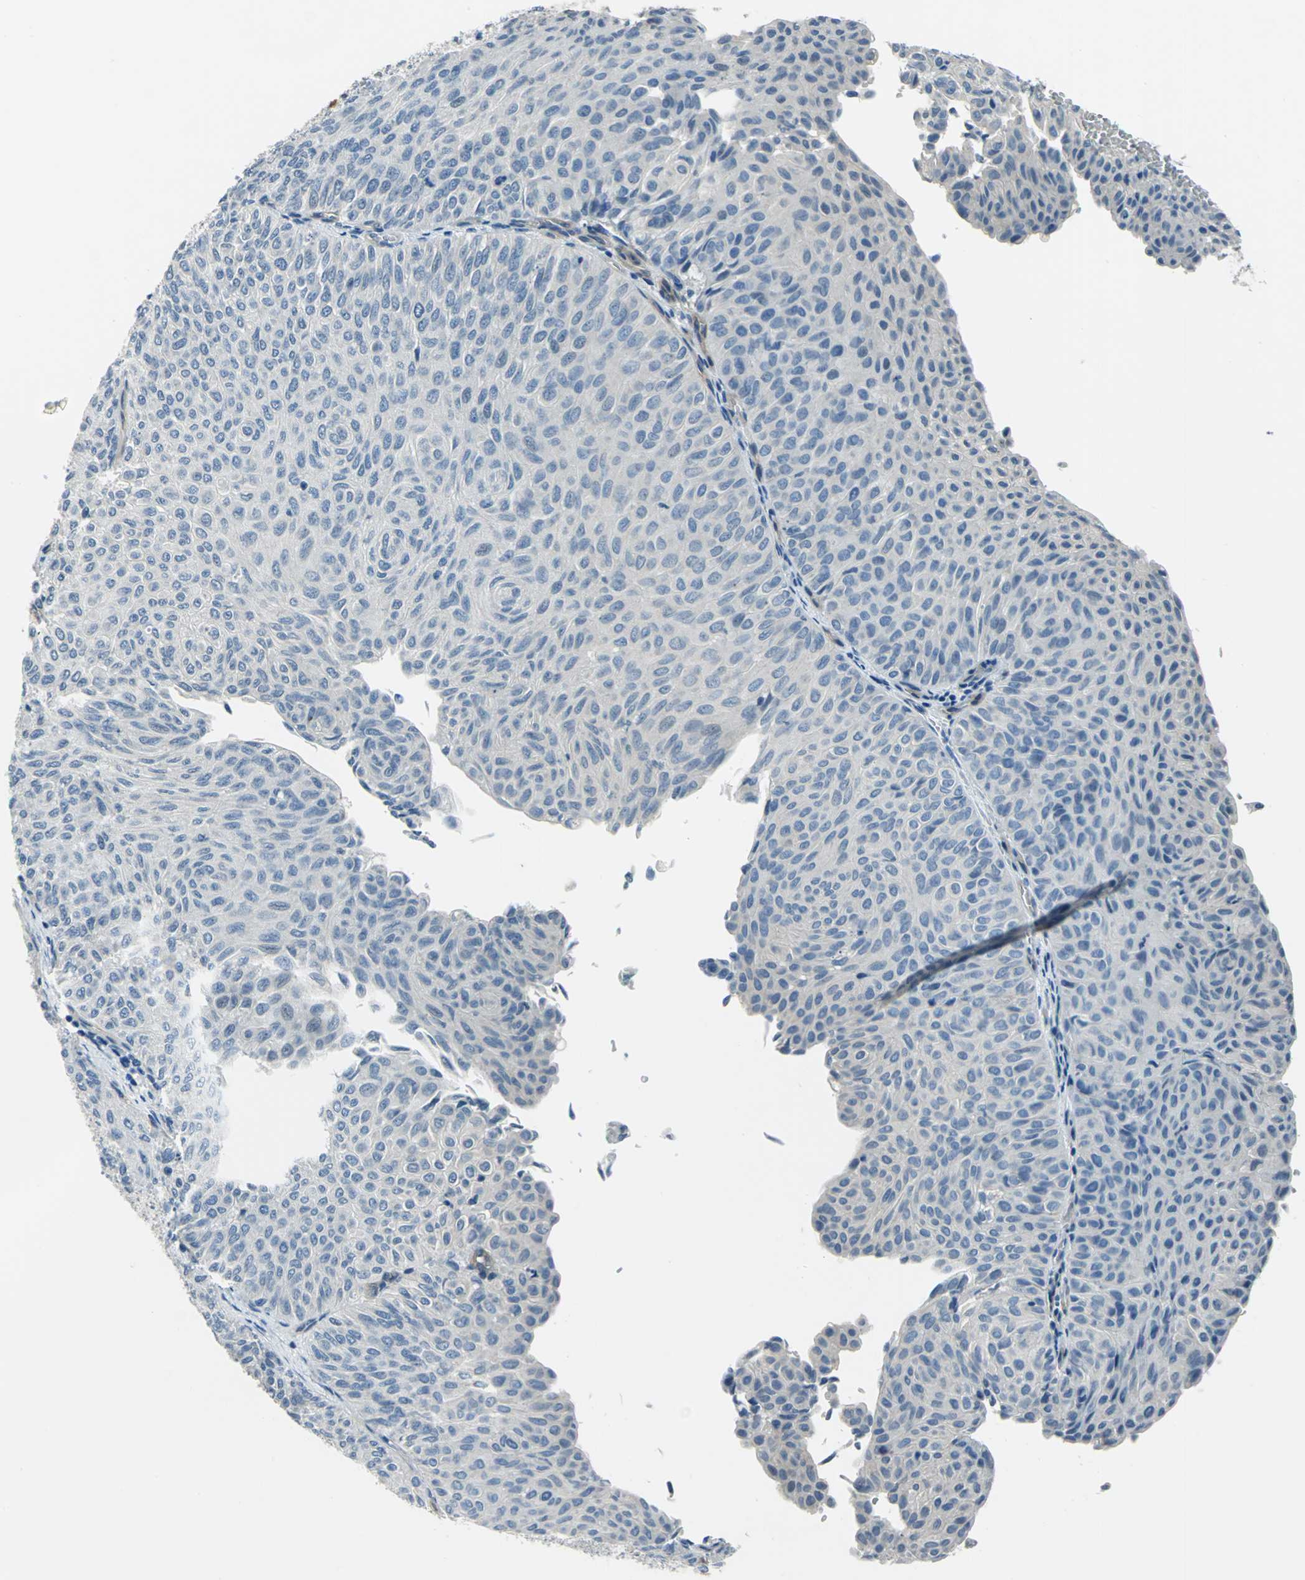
{"staining": {"intensity": "negative", "quantity": "none", "location": "none"}, "tissue": "urothelial cancer", "cell_type": "Tumor cells", "image_type": "cancer", "snomed": [{"axis": "morphology", "description": "Urothelial carcinoma, Low grade"}, {"axis": "topography", "description": "Urinary bladder"}], "caption": "Urothelial cancer was stained to show a protein in brown. There is no significant expression in tumor cells.", "gene": "CDC42EP1", "patient": {"sex": "male", "age": 78}}